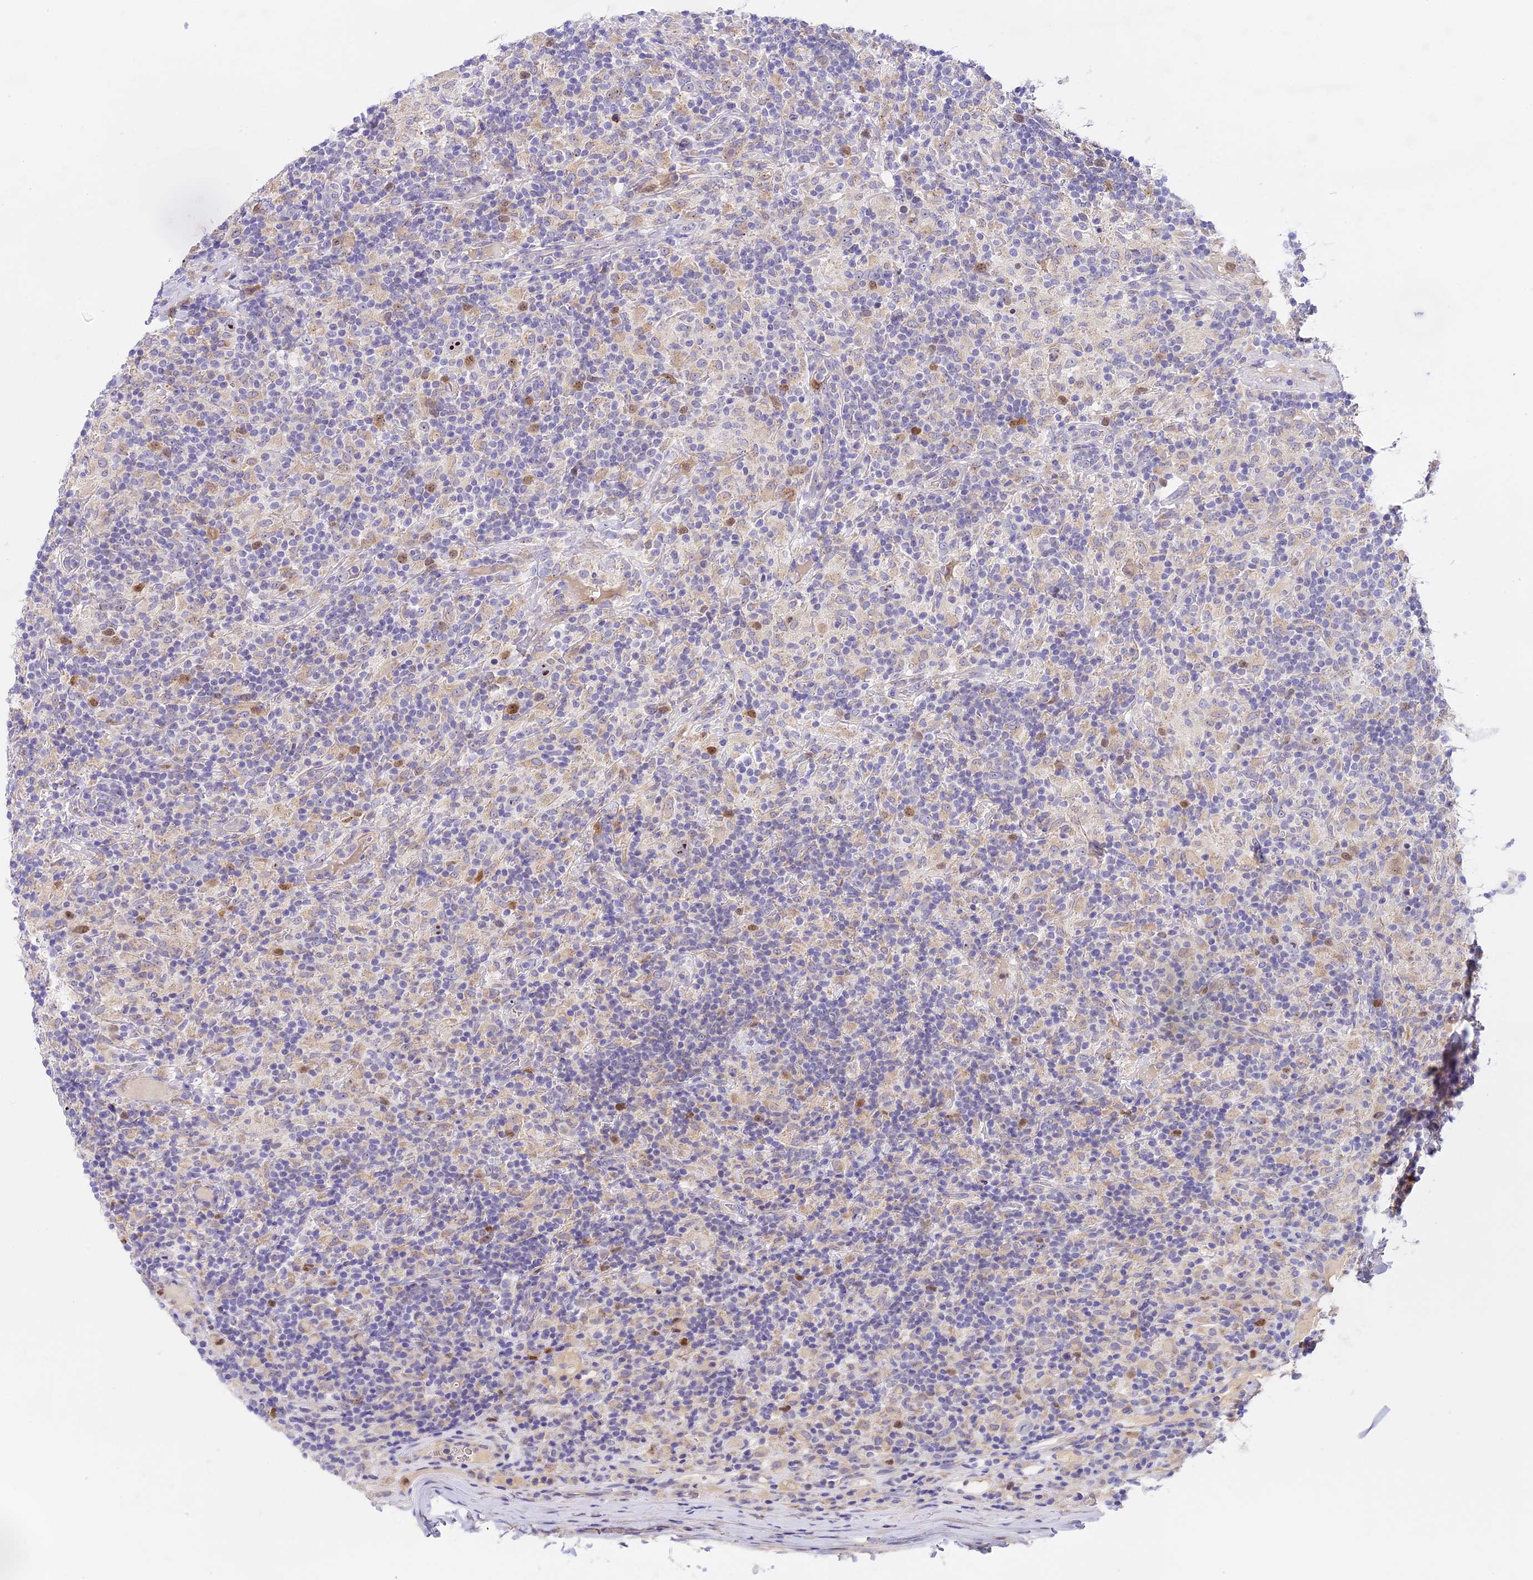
{"staining": {"intensity": "weak", "quantity": "25%-75%", "location": "nuclear"}, "tissue": "lymphoma", "cell_type": "Tumor cells", "image_type": "cancer", "snomed": [{"axis": "morphology", "description": "Hodgkin's disease, NOS"}, {"axis": "topography", "description": "Lymph node"}], "caption": "The immunohistochemical stain shows weak nuclear expression in tumor cells of Hodgkin's disease tissue.", "gene": "RAD51", "patient": {"sex": "male", "age": 70}}